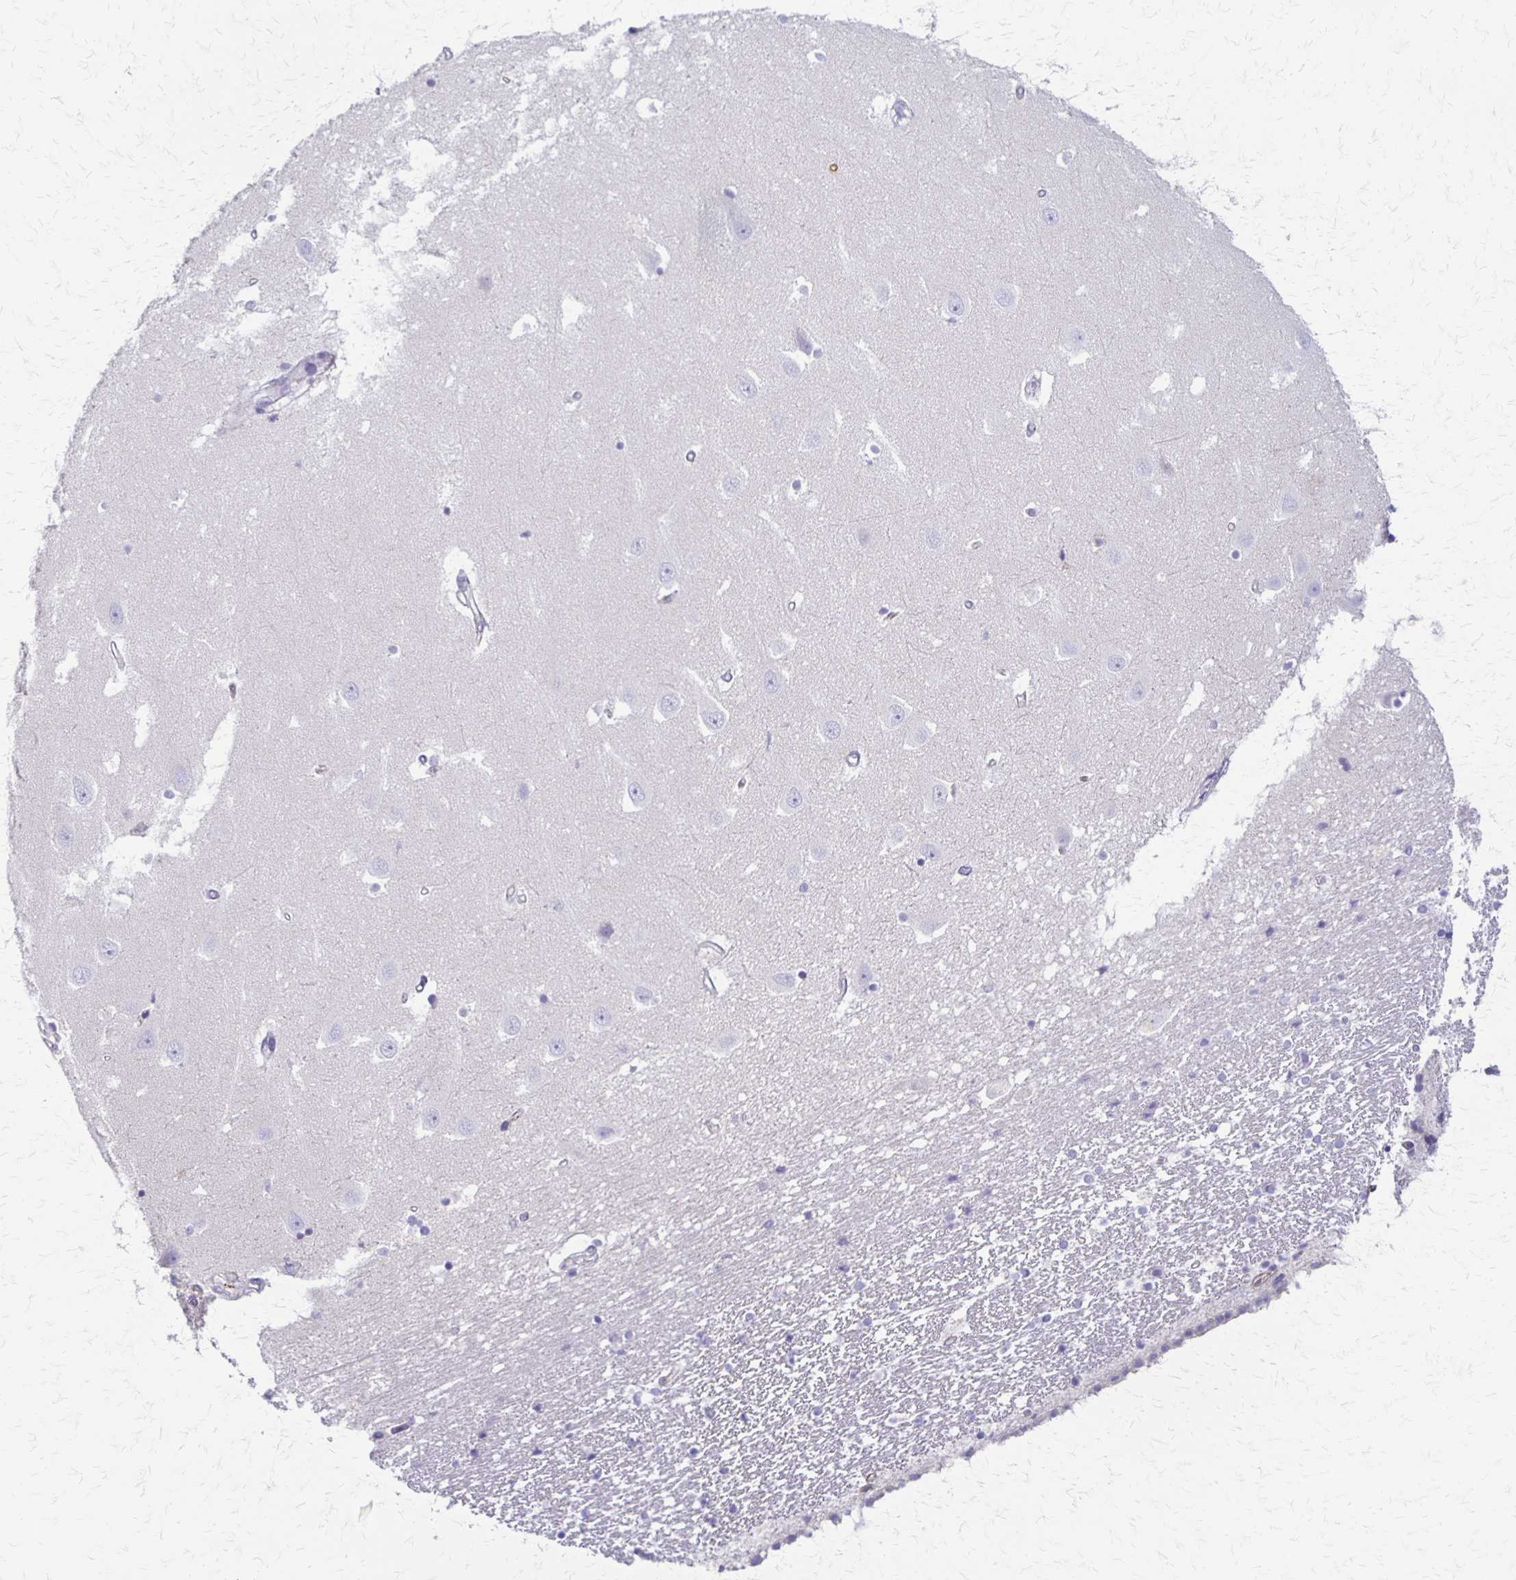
{"staining": {"intensity": "negative", "quantity": "none", "location": "none"}, "tissue": "hippocampus", "cell_type": "Glial cells", "image_type": "normal", "snomed": [{"axis": "morphology", "description": "Normal tissue, NOS"}, {"axis": "topography", "description": "Hippocampus"}], "caption": "Hippocampus stained for a protein using IHC exhibits no staining glial cells.", "gene": "RHOC", "patient": {"sex": "male", "age": 63}}